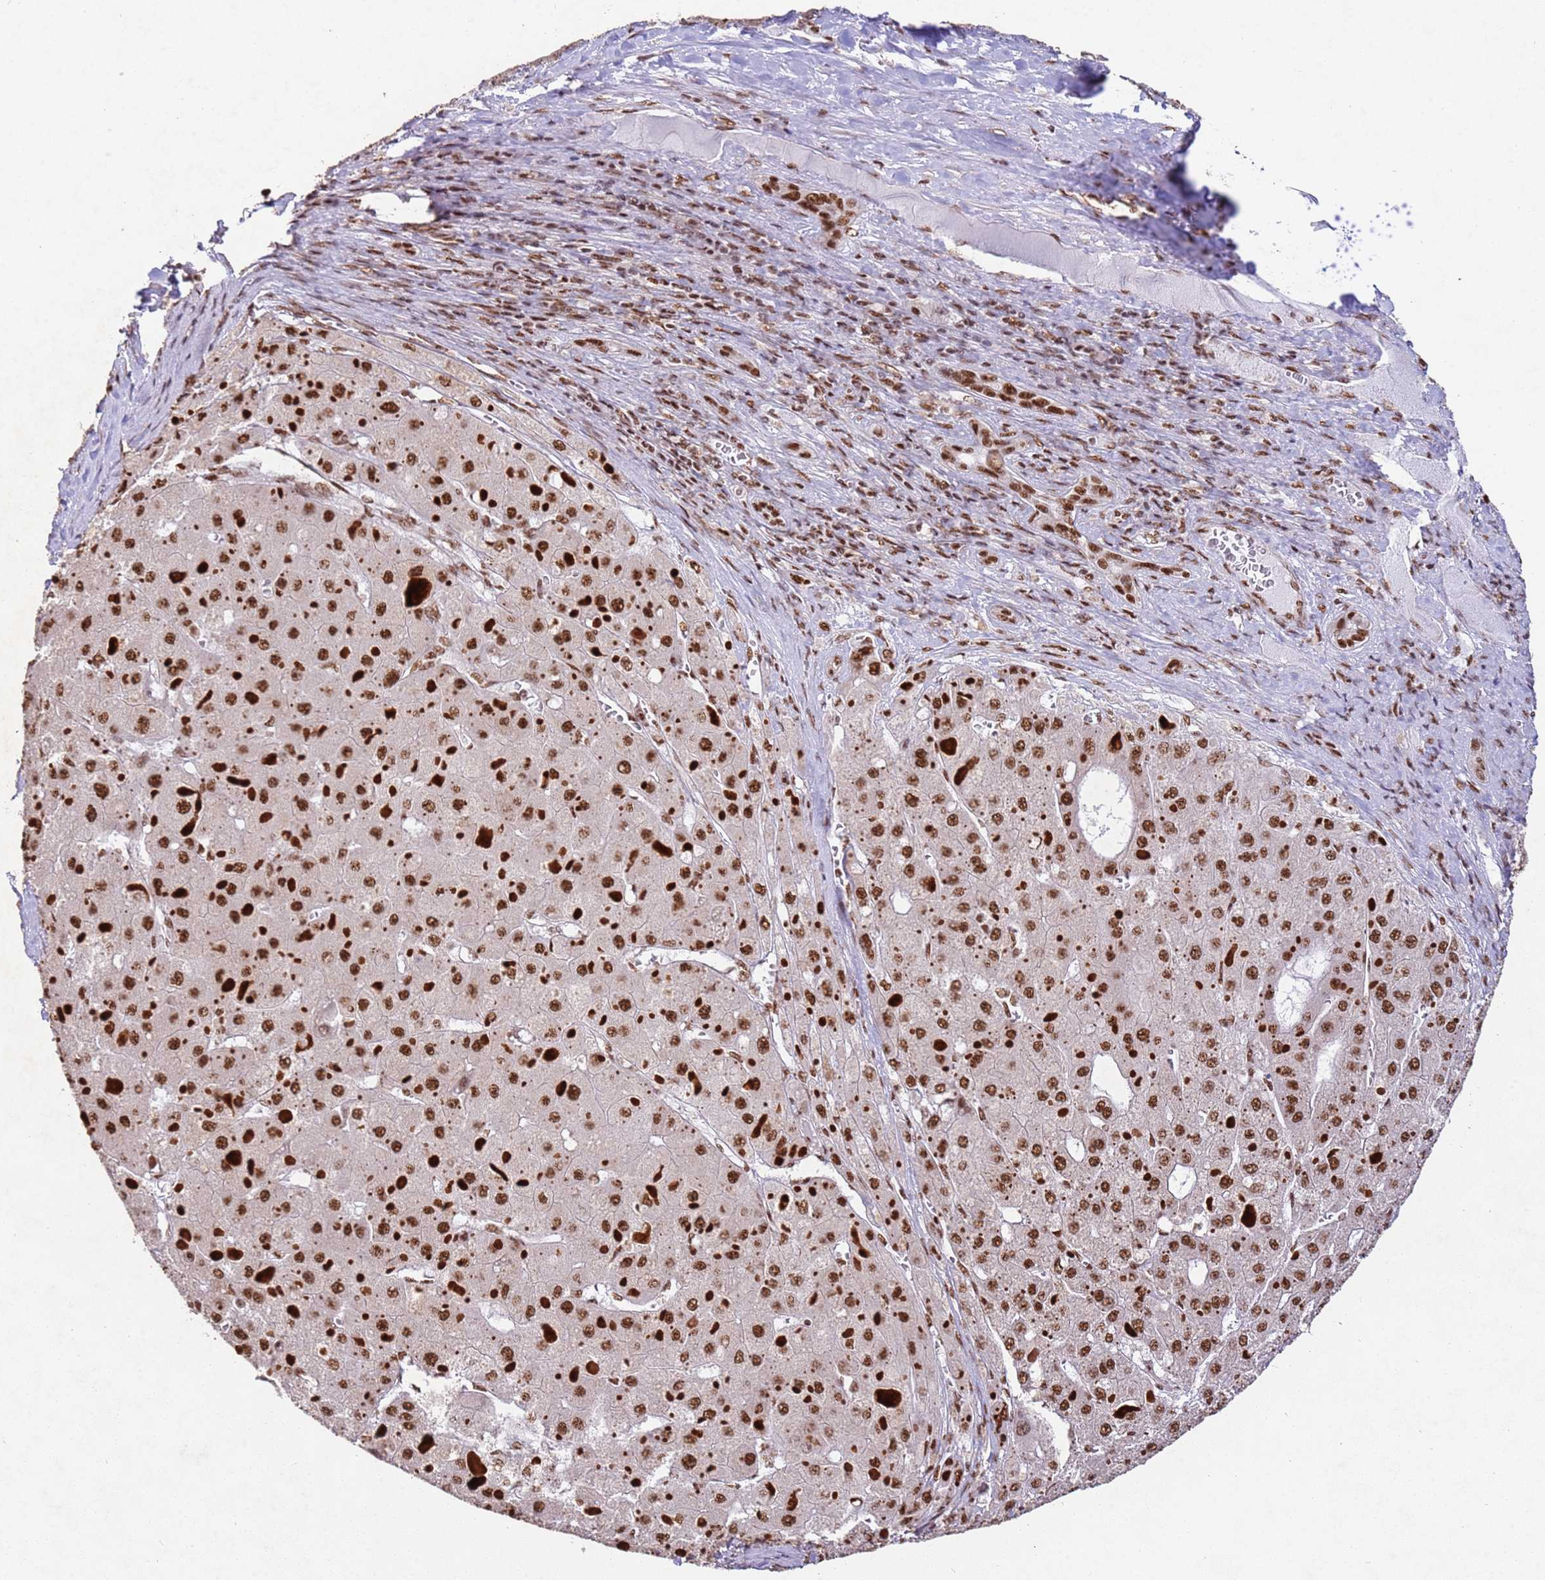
{"staining": {"intensity": "strong", "quantity": ">75%", "location": "nuclear"}, "tissue": "liver cancer", "cell_type": "Tumor cells", "image_type": "cancer", "snomed": [{"axis": "morphology", "description": "Carcinoma, Hepatocellular, NOS"}, {"axis": "topography", "description": "Liver"}], "caption": "Immunohistochemistry (DAB (3,3'-diaminobenzidine)) staining of liver hepatocellular carcinoma demonstrates strong nuclear protein staining in about >75% of tumor cells.", "gene": "ESF1", "patient": {"sex": "female", "age": 73}}